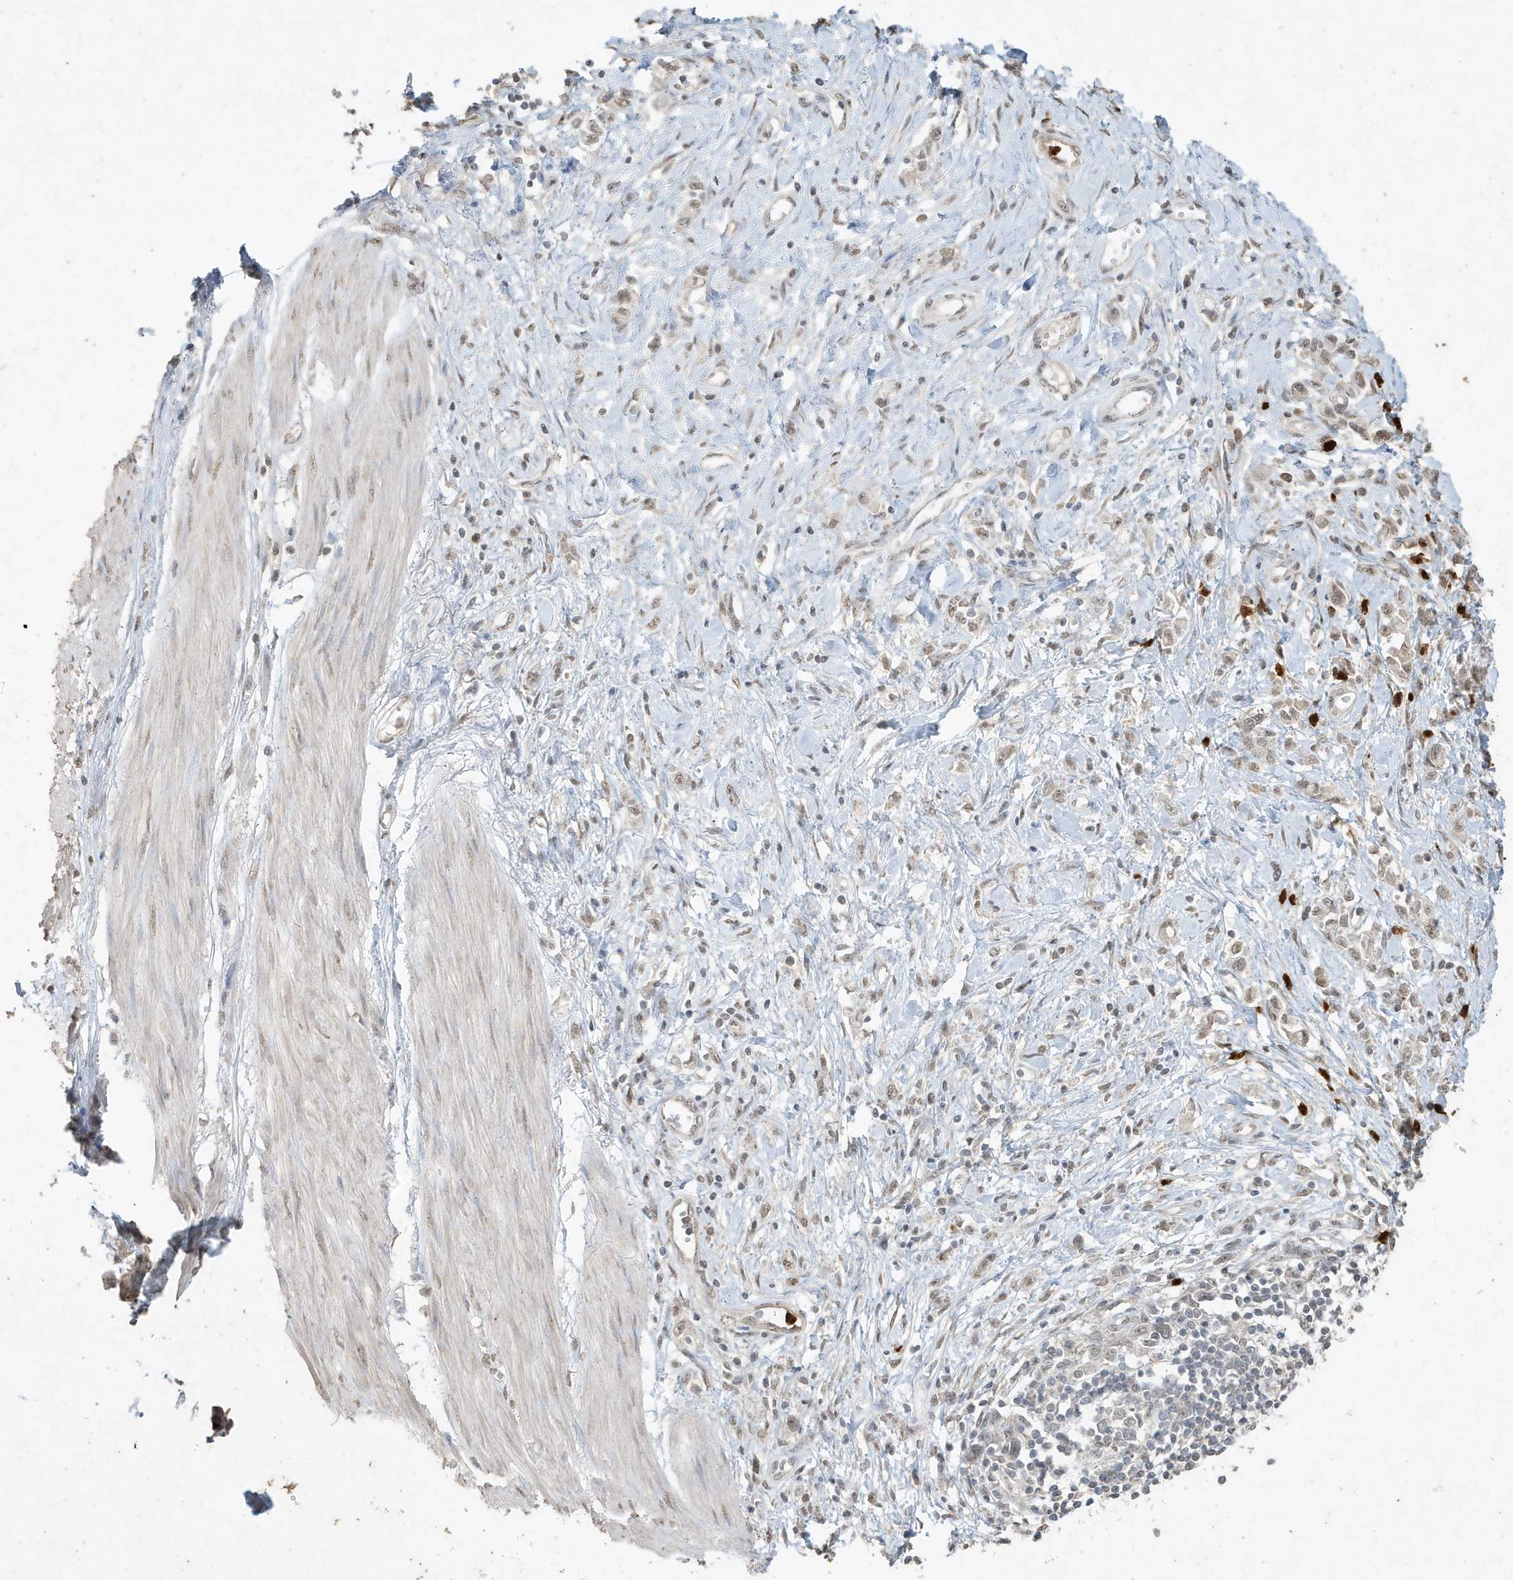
{"staining": {"intensity": "weak", "quantity": "25%-75%", "location": "nuclear"}, "tissue": "stomach cancer", "cell_type": "Tumor cells", "image_type": "cancer", "snomed": [{"axis": "morphology", "description": "Adenocarcinoma, NOS"}, {"axis": "topography", "description": "Stomach"}], "caption": "Immunohistochemical staining of stomach cancer (adenocarcinoma) reveals weak nuclear protein positivity in about 25%-75% of tumor cells.", "gene": "DEFA1", "patient": {"sex": "female", "age": 76}}